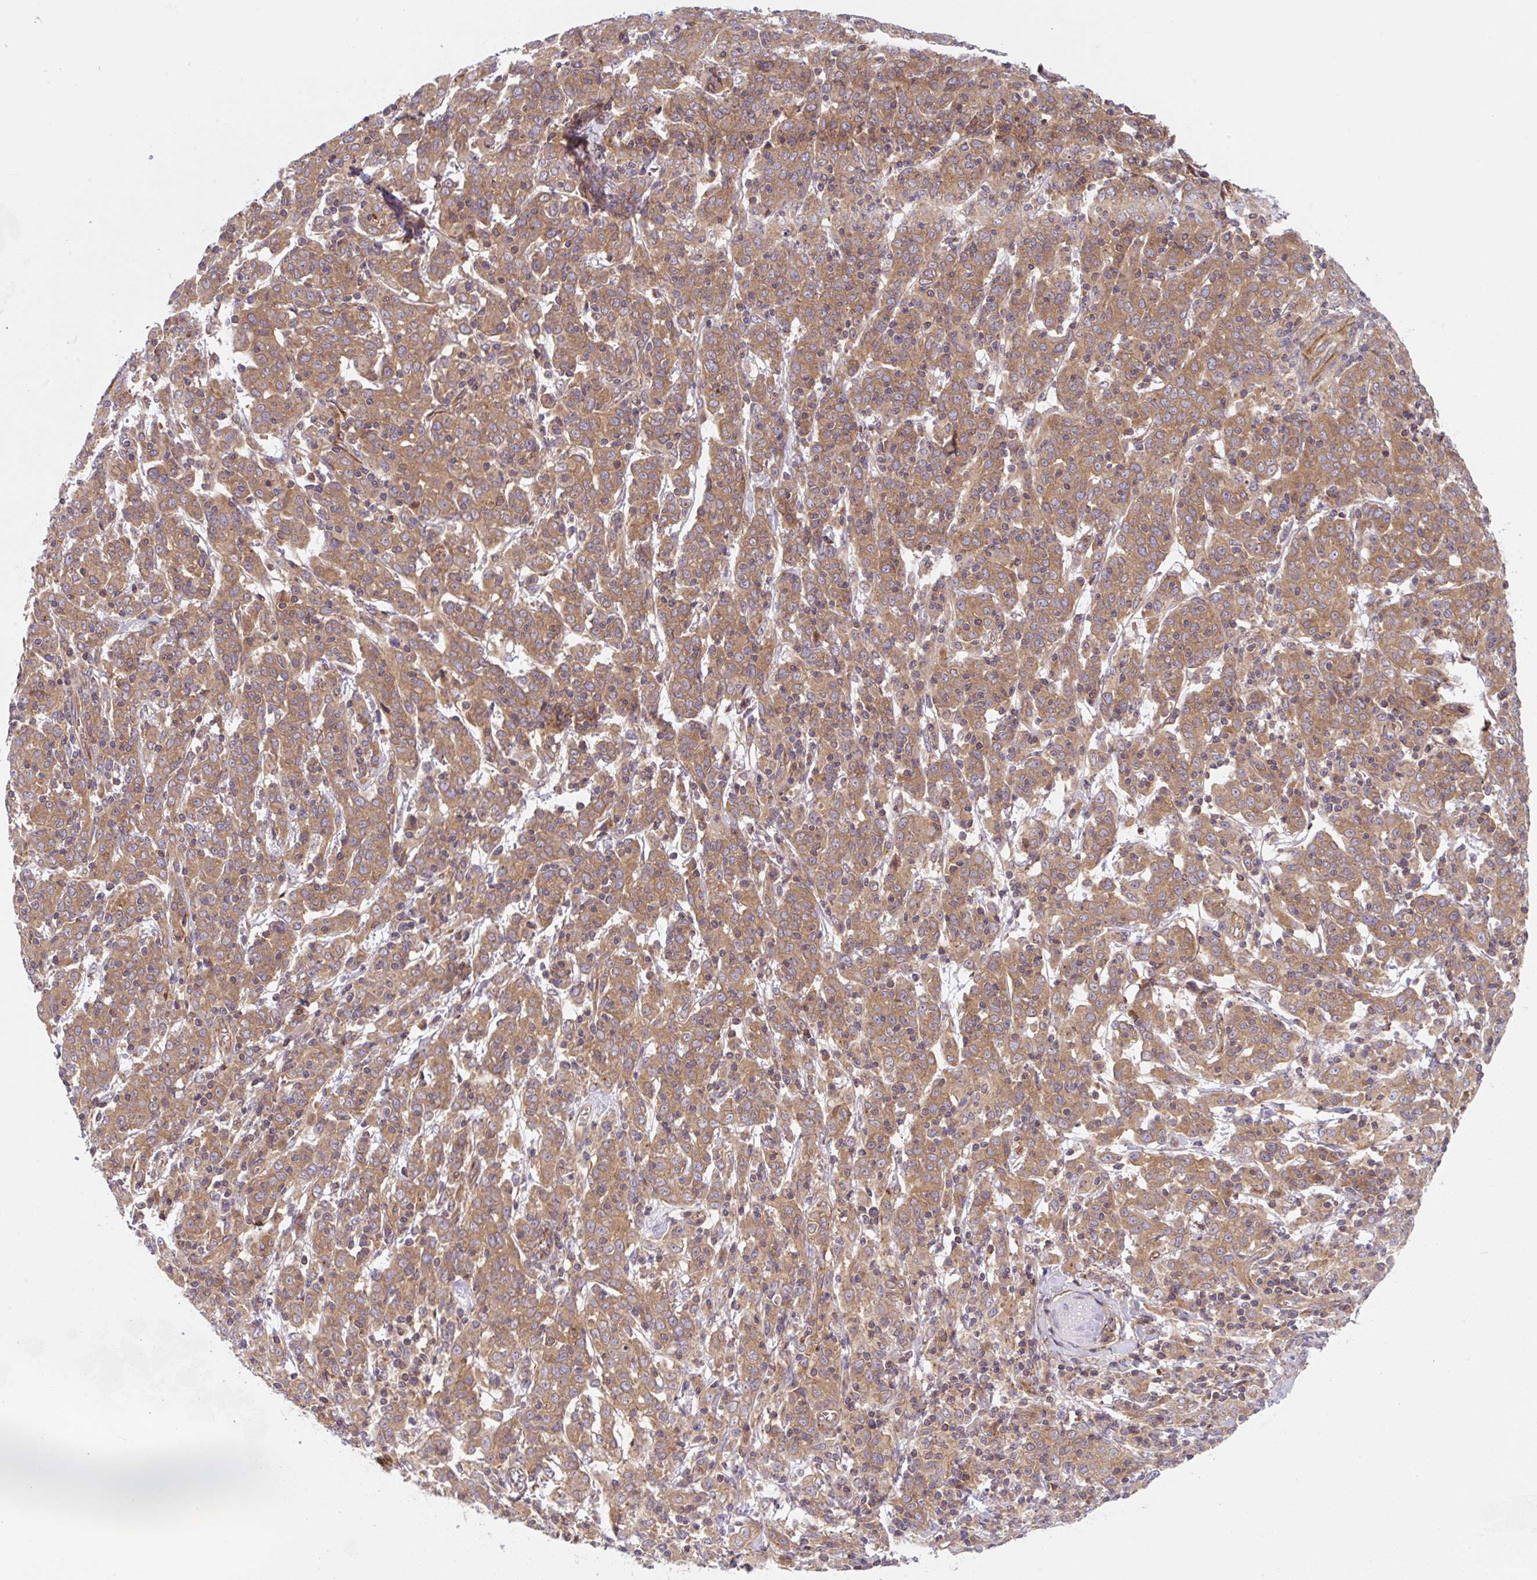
{"staining": {"intensity": "moderate", "quantity": ">75%", "location": "cytoplasmic/membranous"}, "tissue": "cervical cancer", "cell_type": "Tumor cells", "image_type": "cancer", "snomed": [{"axis": "morphology", "description": "Squamous cell carcinoma, NOS"}, {"axis": "topography", "description": "Cervix"}], "caption": "This is a micrograph of IHC staining of cervical cancer, which shows moderate expression in the cytoplasmic/membranous of tumor cells.", "gene": "APOBEC3D", "patient": {"sex": "female", "age": 67}}